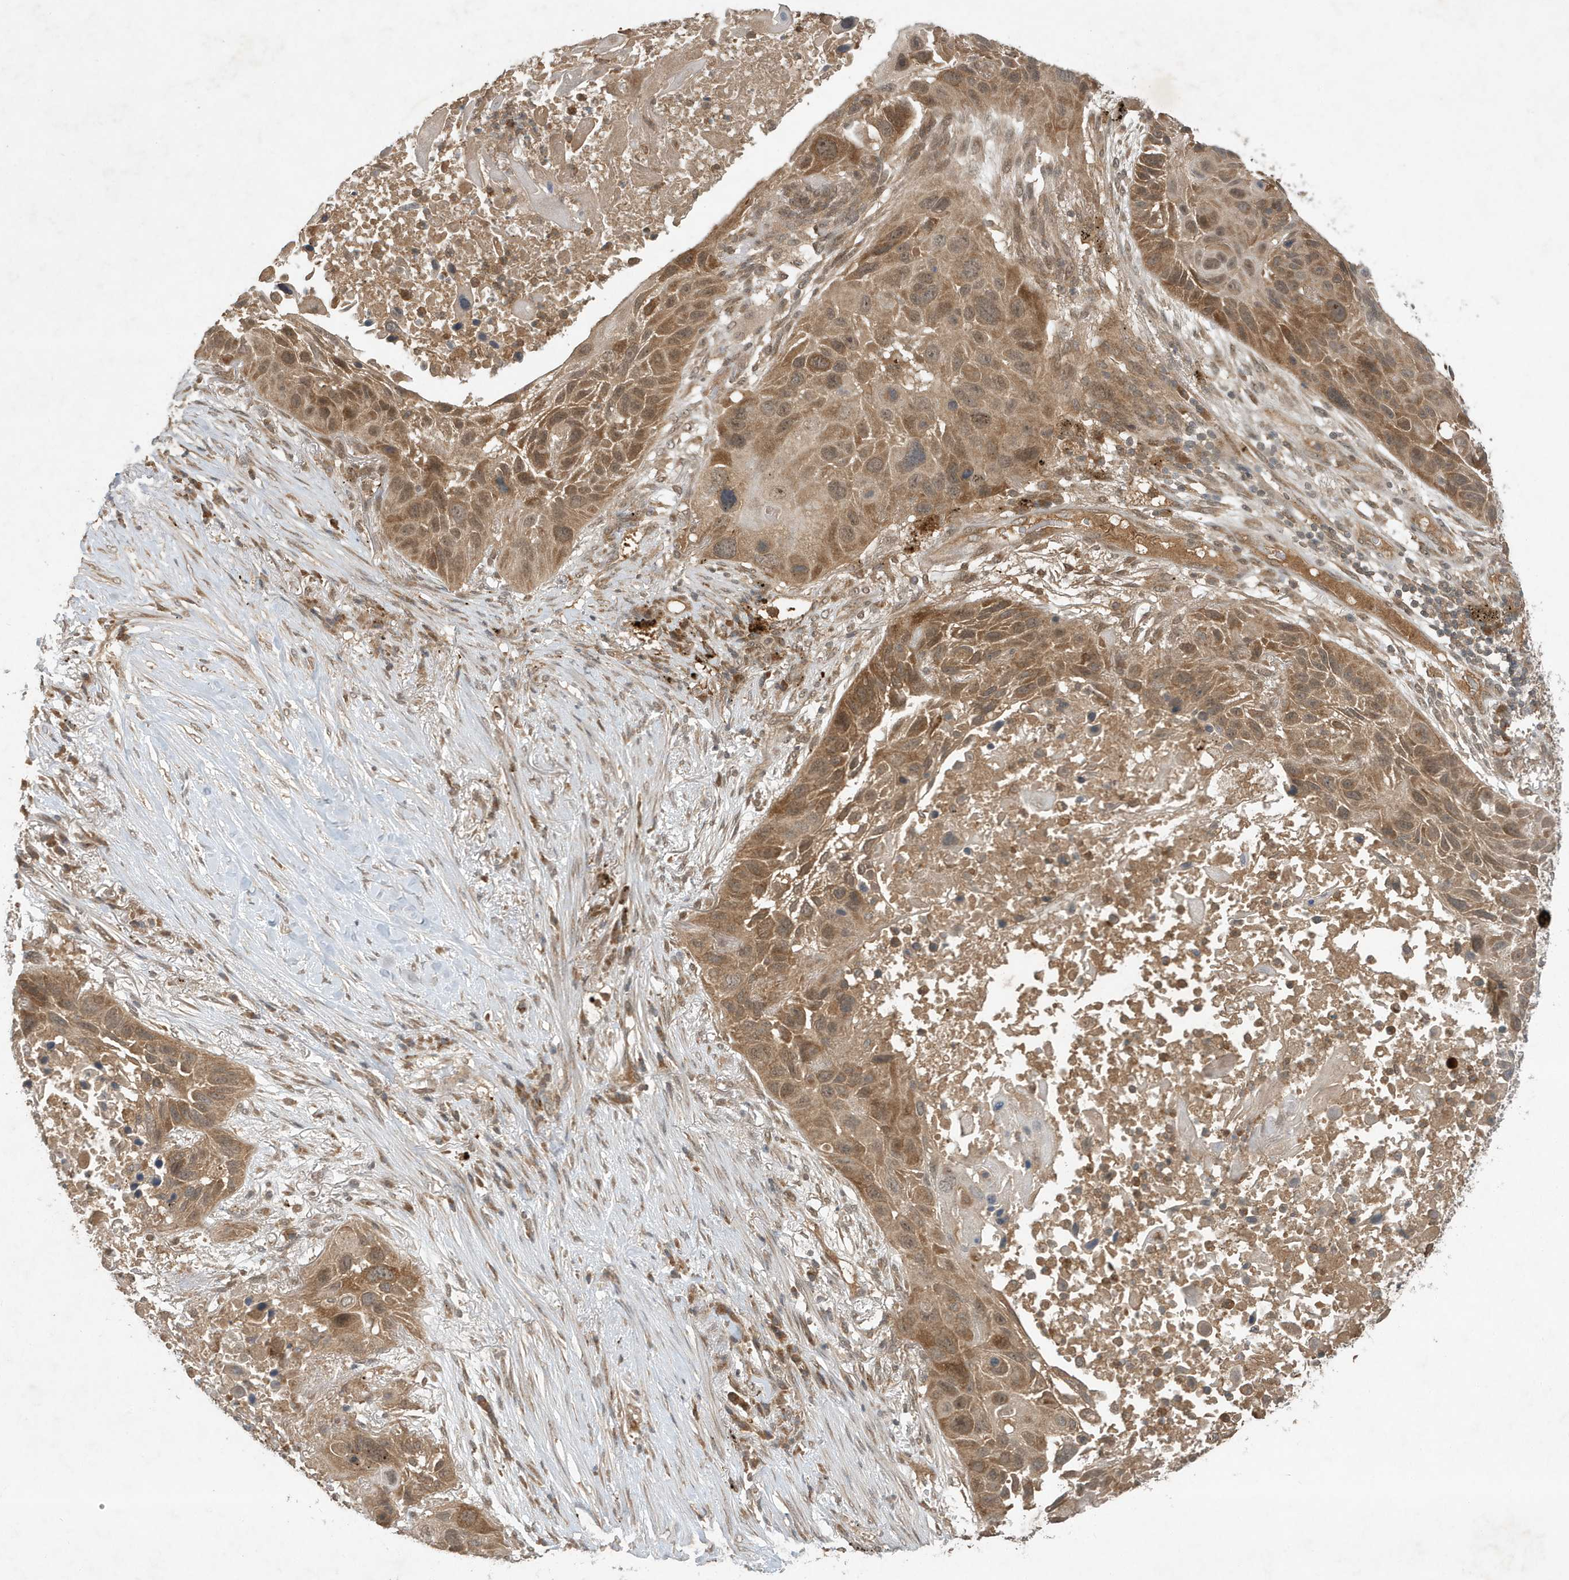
{"staining": {"intensity": "moderate", "quantity": ">75%", "location": "cytoplasmic/membranous"}, "tissue": "lung cancer", "cell_type": "Tumor cells", "image_type": "cancer", "snomed": [{"axis": "morphology", "description": "Squamous cell carcinoma, NOS"}, {"axis": "topography", "description": "Lung"}], "caption": "Human squamous cell carcinoma (lung) stained for a protein (brown) exhibits moderate cytoplasmic/membranous positive positivity in approximately >75% of tumor cells.", "gene": "ABCB9", "patient": {"sex": "male", "age": 57}}